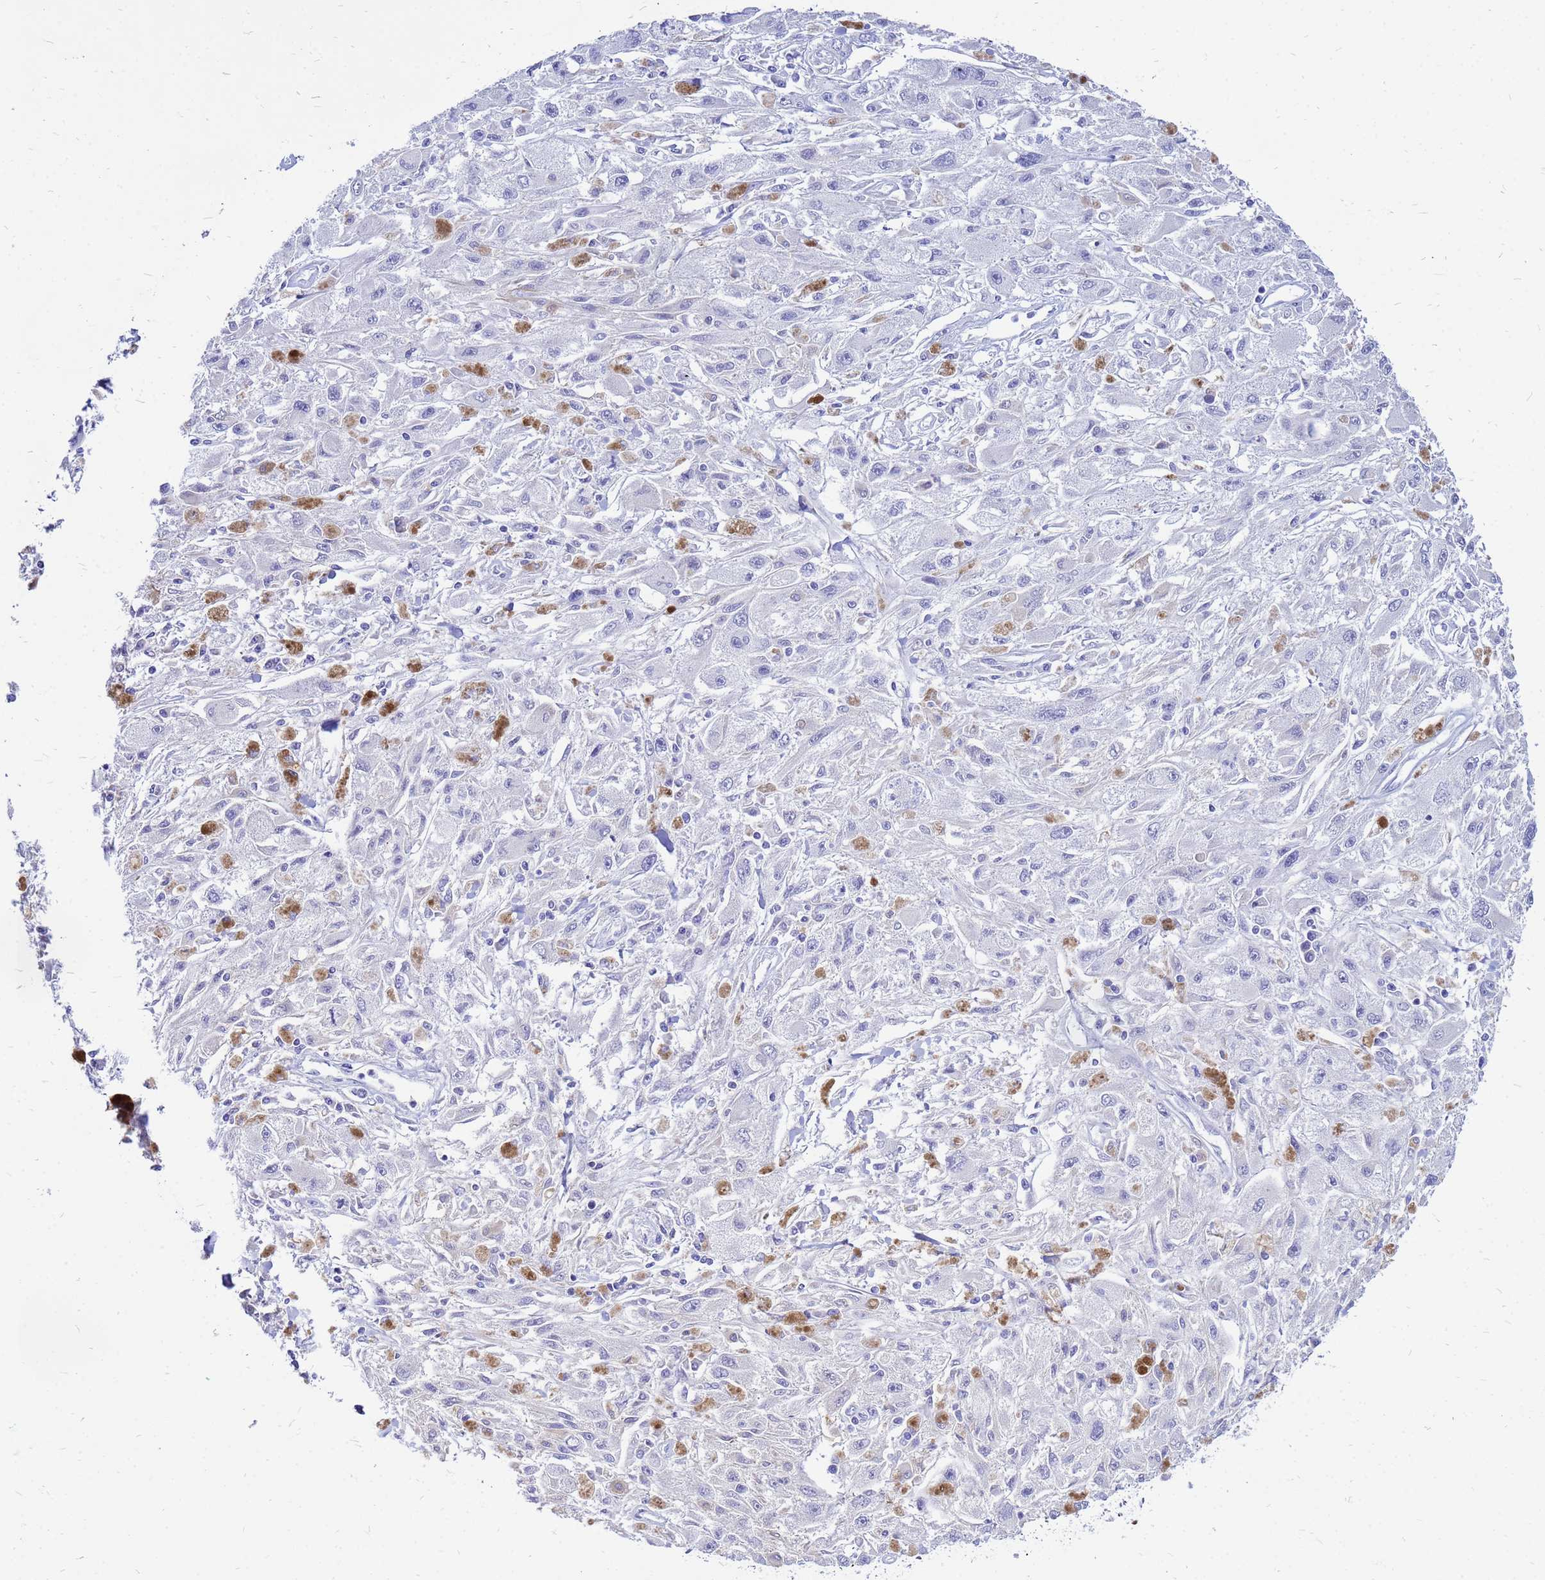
{"staining": {"intensity": "negative", "quantity": "none", "location": "none"}, "tissue": "melanoma", "cell_type": "Tumor cells", "image_type": "cancer", "snomed": [{"axis": "morphology", "description": "Malignant melanoma, Metastatic site"}, {"axis": "topography", "description": "Skin"}], "caption": "Tumor cells are negative for brown protein staining in melanoma.", "gene": "FHIP1A", "patient": {"sex": "male", "age": 53}}